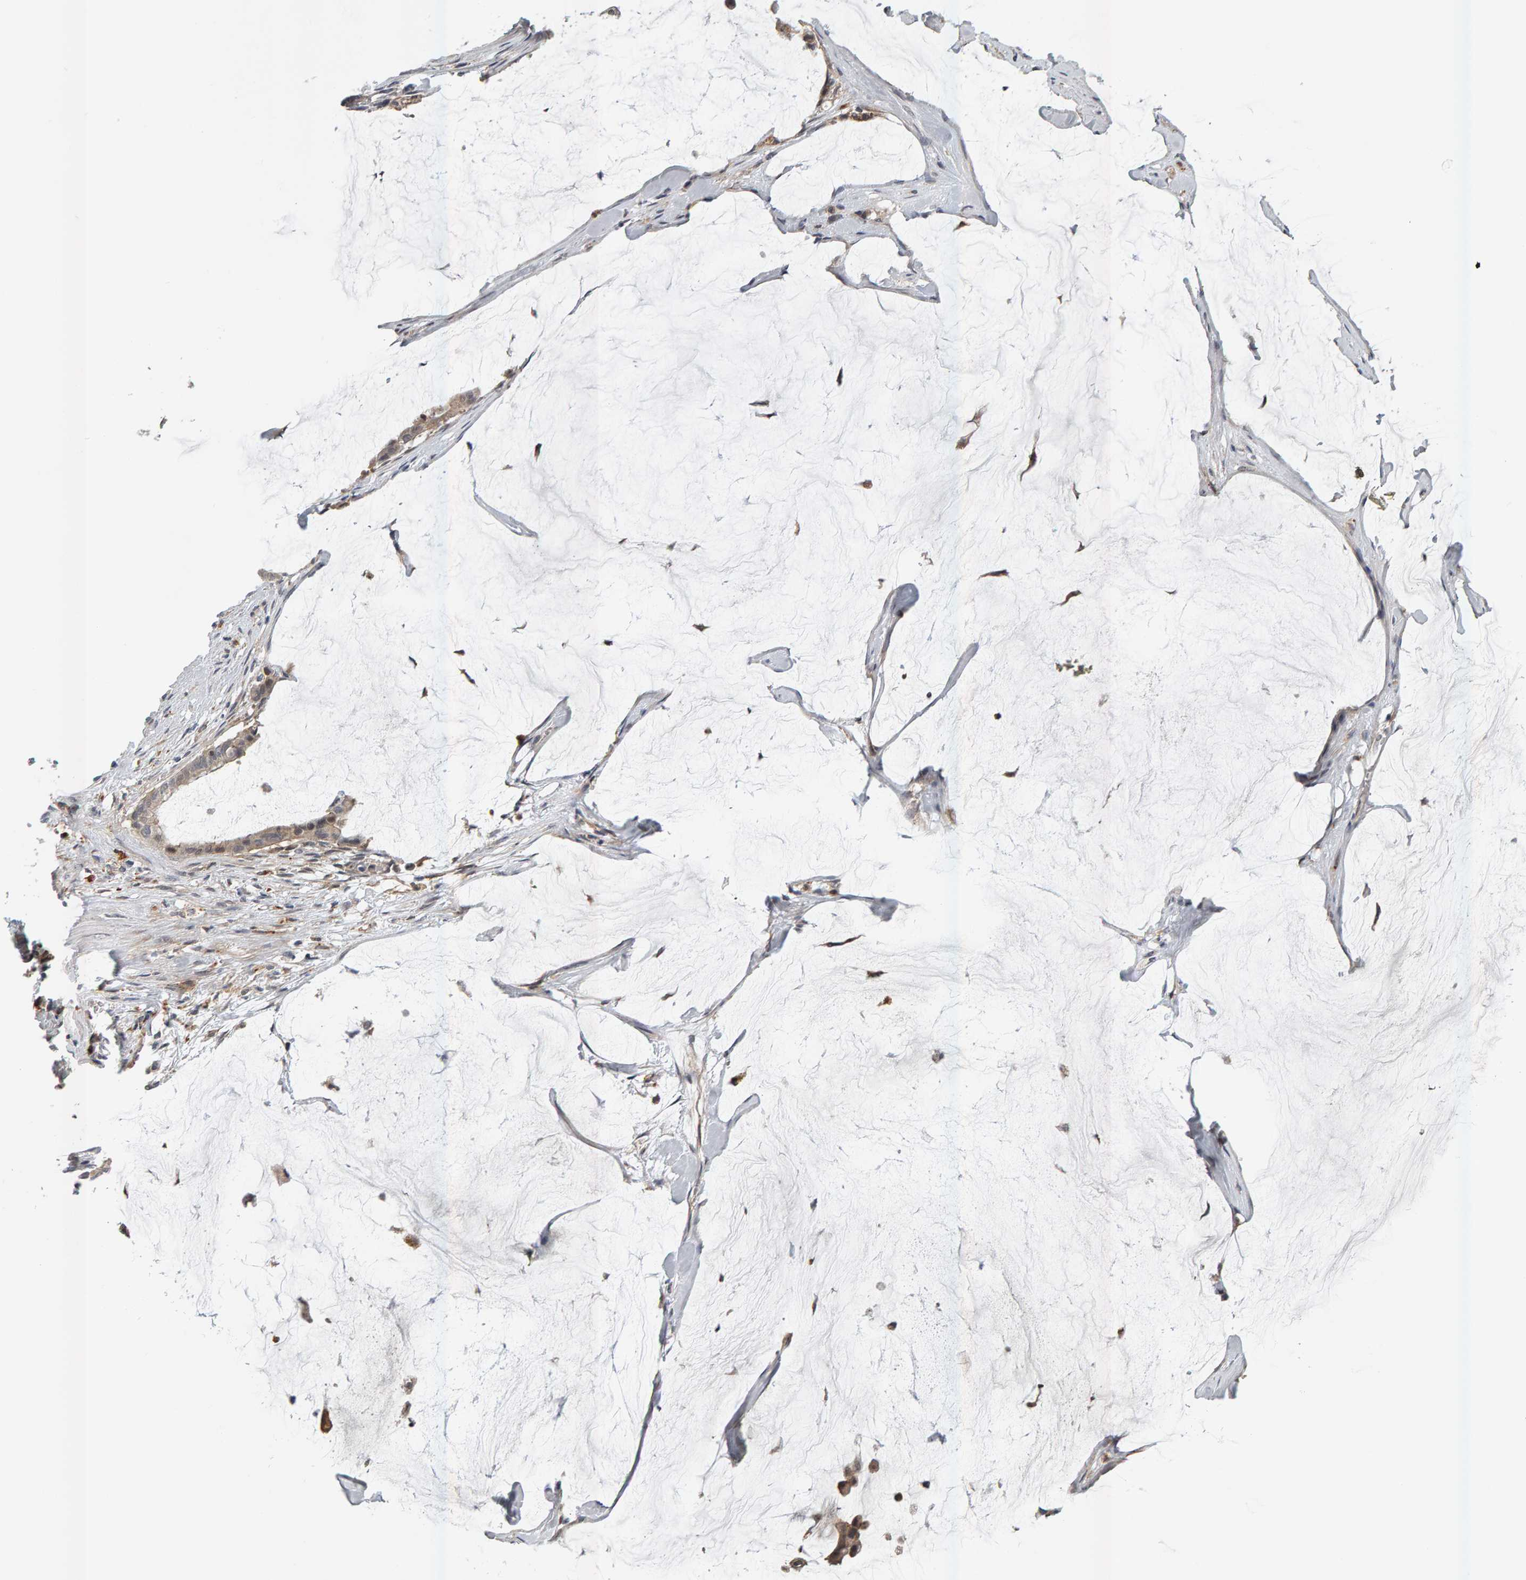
{"staining": {"intensity": "moderate", "quantity": "25%-75%", "location": "cytoplasmic/membranous"}, "tissue": "pancreatic cancer", "cell_type": "Tumor cells", "image_type": "cancer", "snomed": [{"axis": "morphology", "description": "Adenocarcinoma, NOS"}, {"axis": "topography", "description": "Pancreas"}], "caption": "Immunohistochemical staining of human pancreatic cancer (adenocarcinoma) shows moderate cytoplasmic/membranous protein expression in about 25%-75% of tumor cells.", "gene": "ZNF160", "patient": {"sex": "male", "age": 41}}